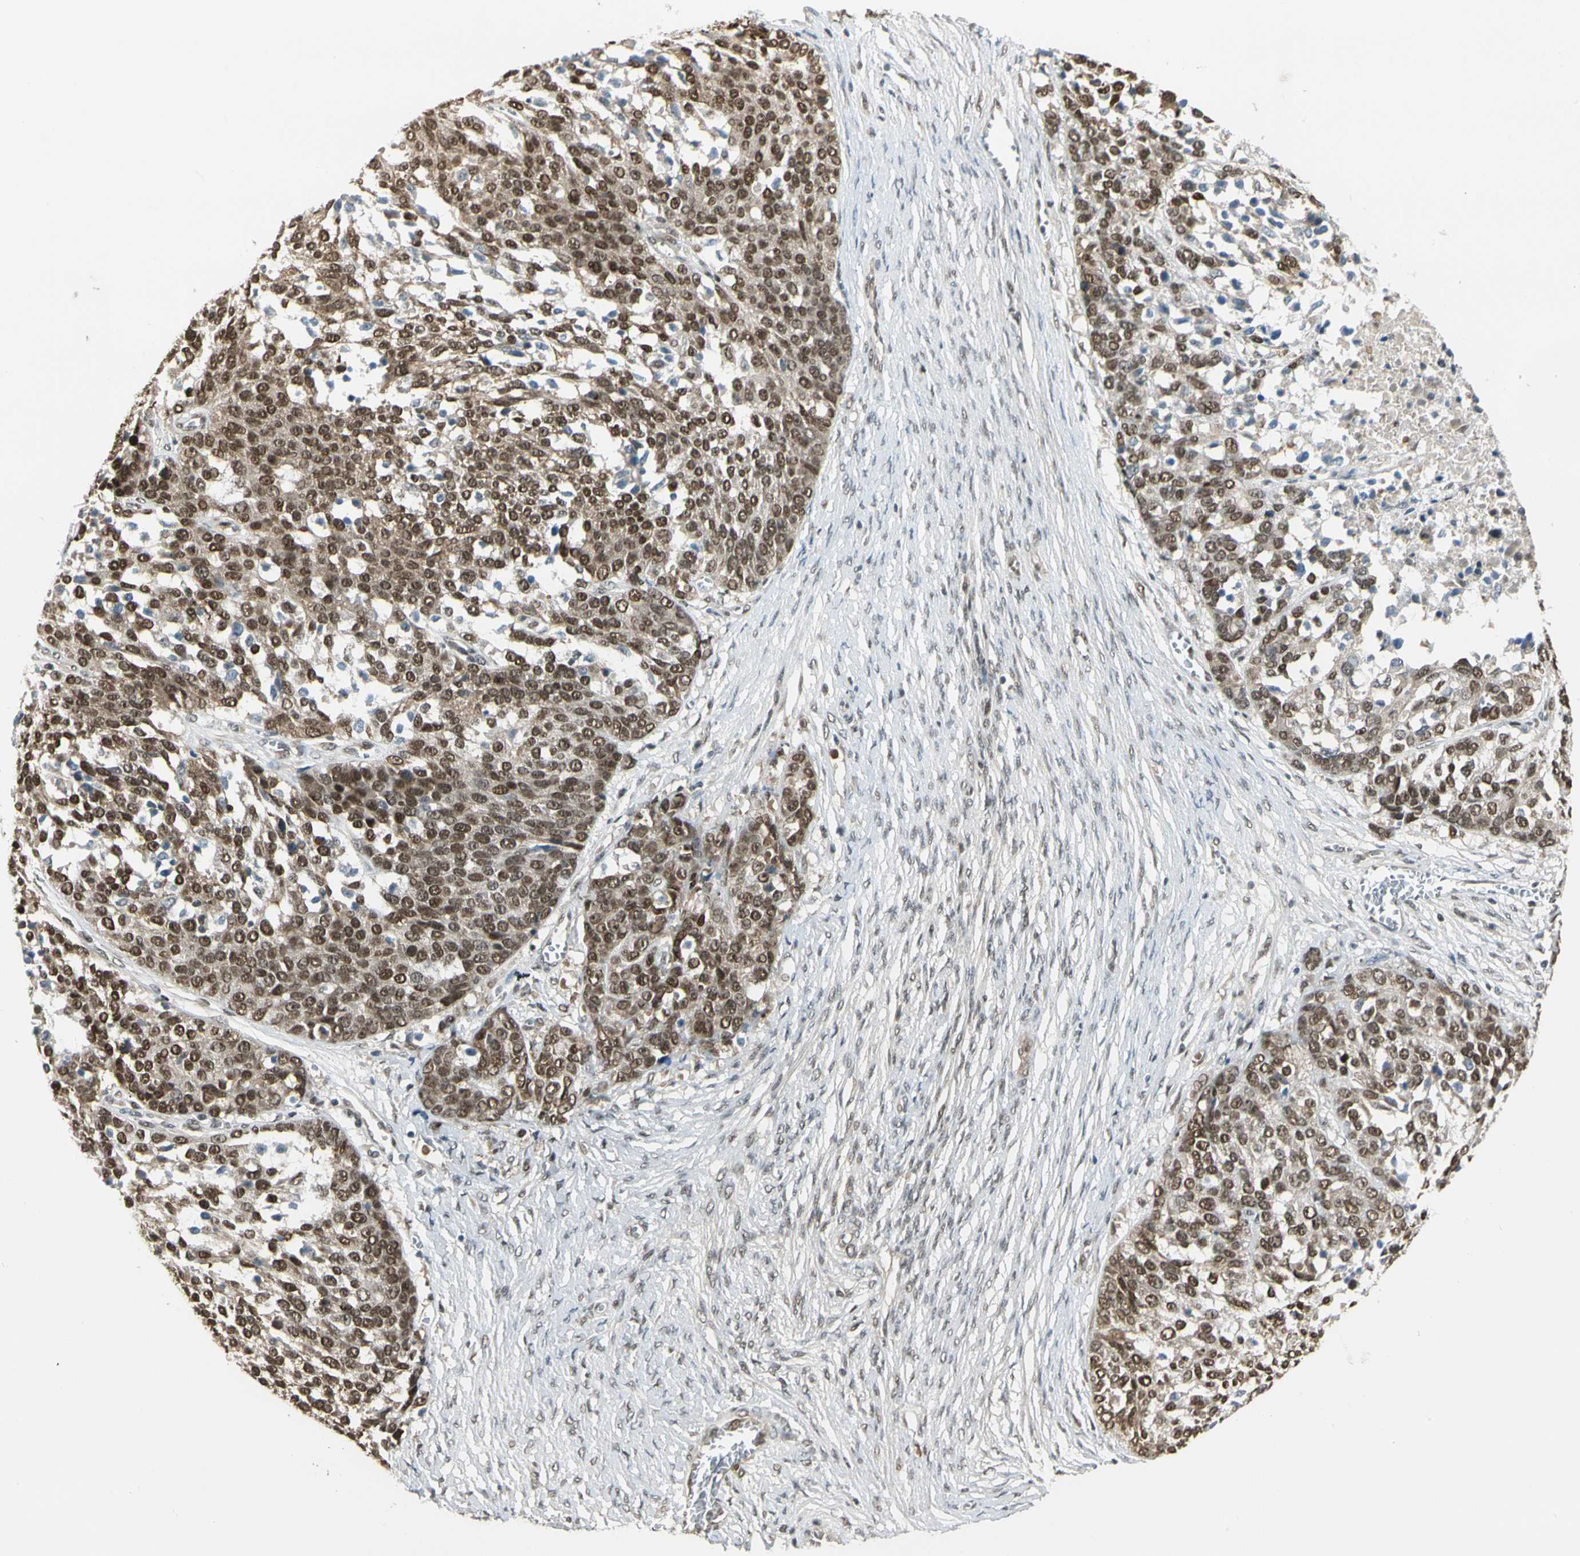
{"staining": {"intensity": "weak", "quantity": ">75%", "location": "cytoplasmic/membranous,nuclear"}, "tissue": "ovarian cancer", "cell_type": "Tumor cells", "image_type": "cancer", "snomed": [{"axis": "morphology", "description": "Cystadenocarcinoma, serous, NOS"}, {"axis": "topography", "description": "Ovary"}], "caption": "Protein expression analysis of serous cystadenocarcinoma (ovarian) demonstrates weak cytoplasmic/membranous and nuclear staining in approximately >75% of tumor cells.", "gene": "GTF3A", "patient": {"sex": "female", "age": 44}}